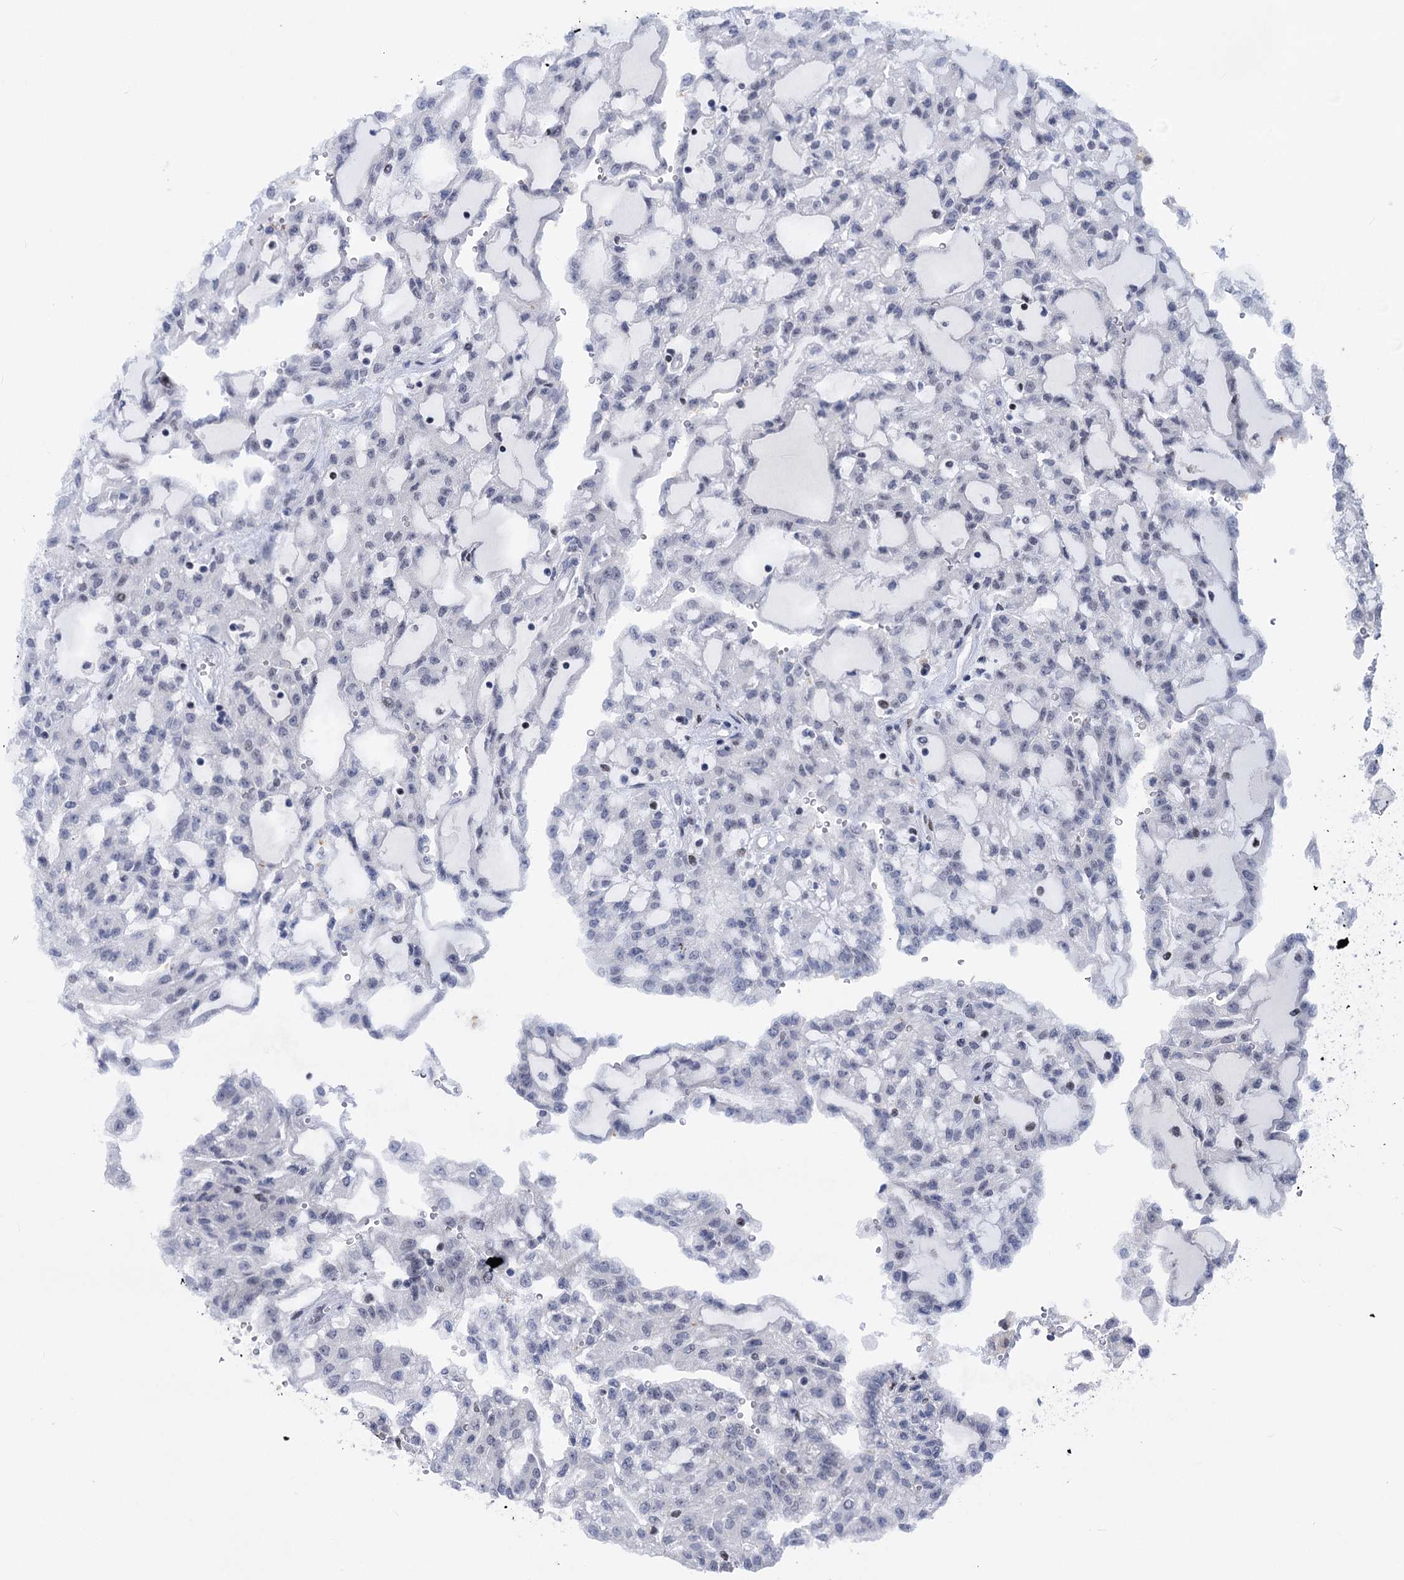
{"staining": {"intensity": "negative", "quantity": "none", "location": "none"}, "tissue": "renal cancer", "cell_type": "Tumor cells", "image_type": "cancer", "snomed": [{"axis": "morphology", "description": "Adenocarcinoma, NOS"}, {"axis": "topography", "description": "Kidney"}], "caption": "High magnification brightfield microscopy of renal adenocarcinoma stained with DAB (brown) and counterstained with hematoxylin (blue): tumor cells show no significant positivity.", "gene": "ZCCHC10", "patient": {"sex": "male", "age": 63}}